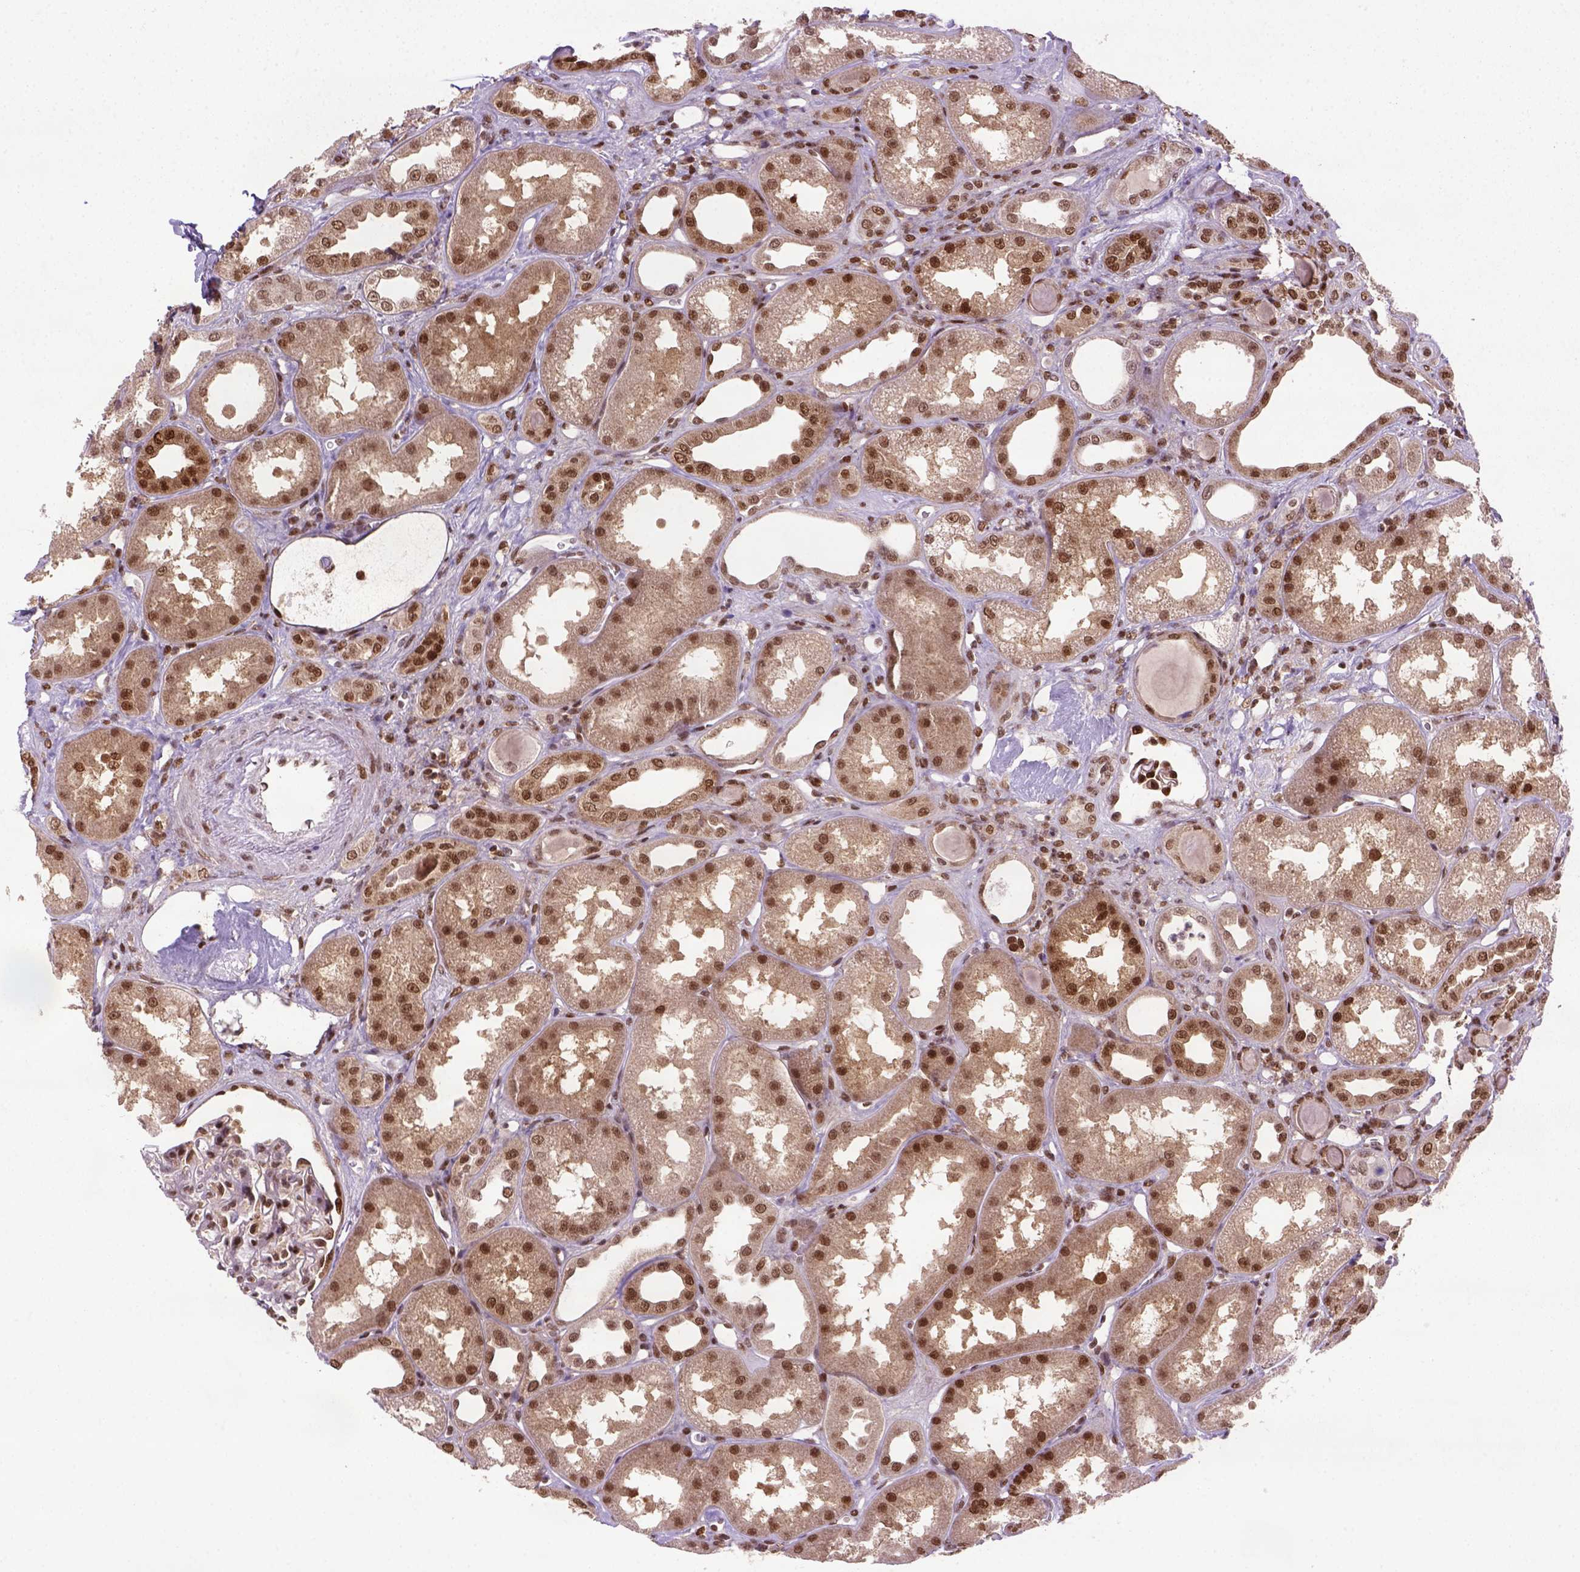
{"staining": {"intensity": "strong", "quantity": ">75%", "location": "nuclear"}, "tissue": "kidney", "cell_type": "Cells in glomeruli", "image_type": "normal", "snomed": [{"axis": "morphology", "description": "Normal tissue, NOS"}, {"axis": "topography", "description": "Kidney"}], "caption": "Kidney stained with a brown dye shows strong nuclear positive expression in about >75% of cells in glomeruli.", "gene": "MGMT", "patient": {"sex": "male", "age": 61}}